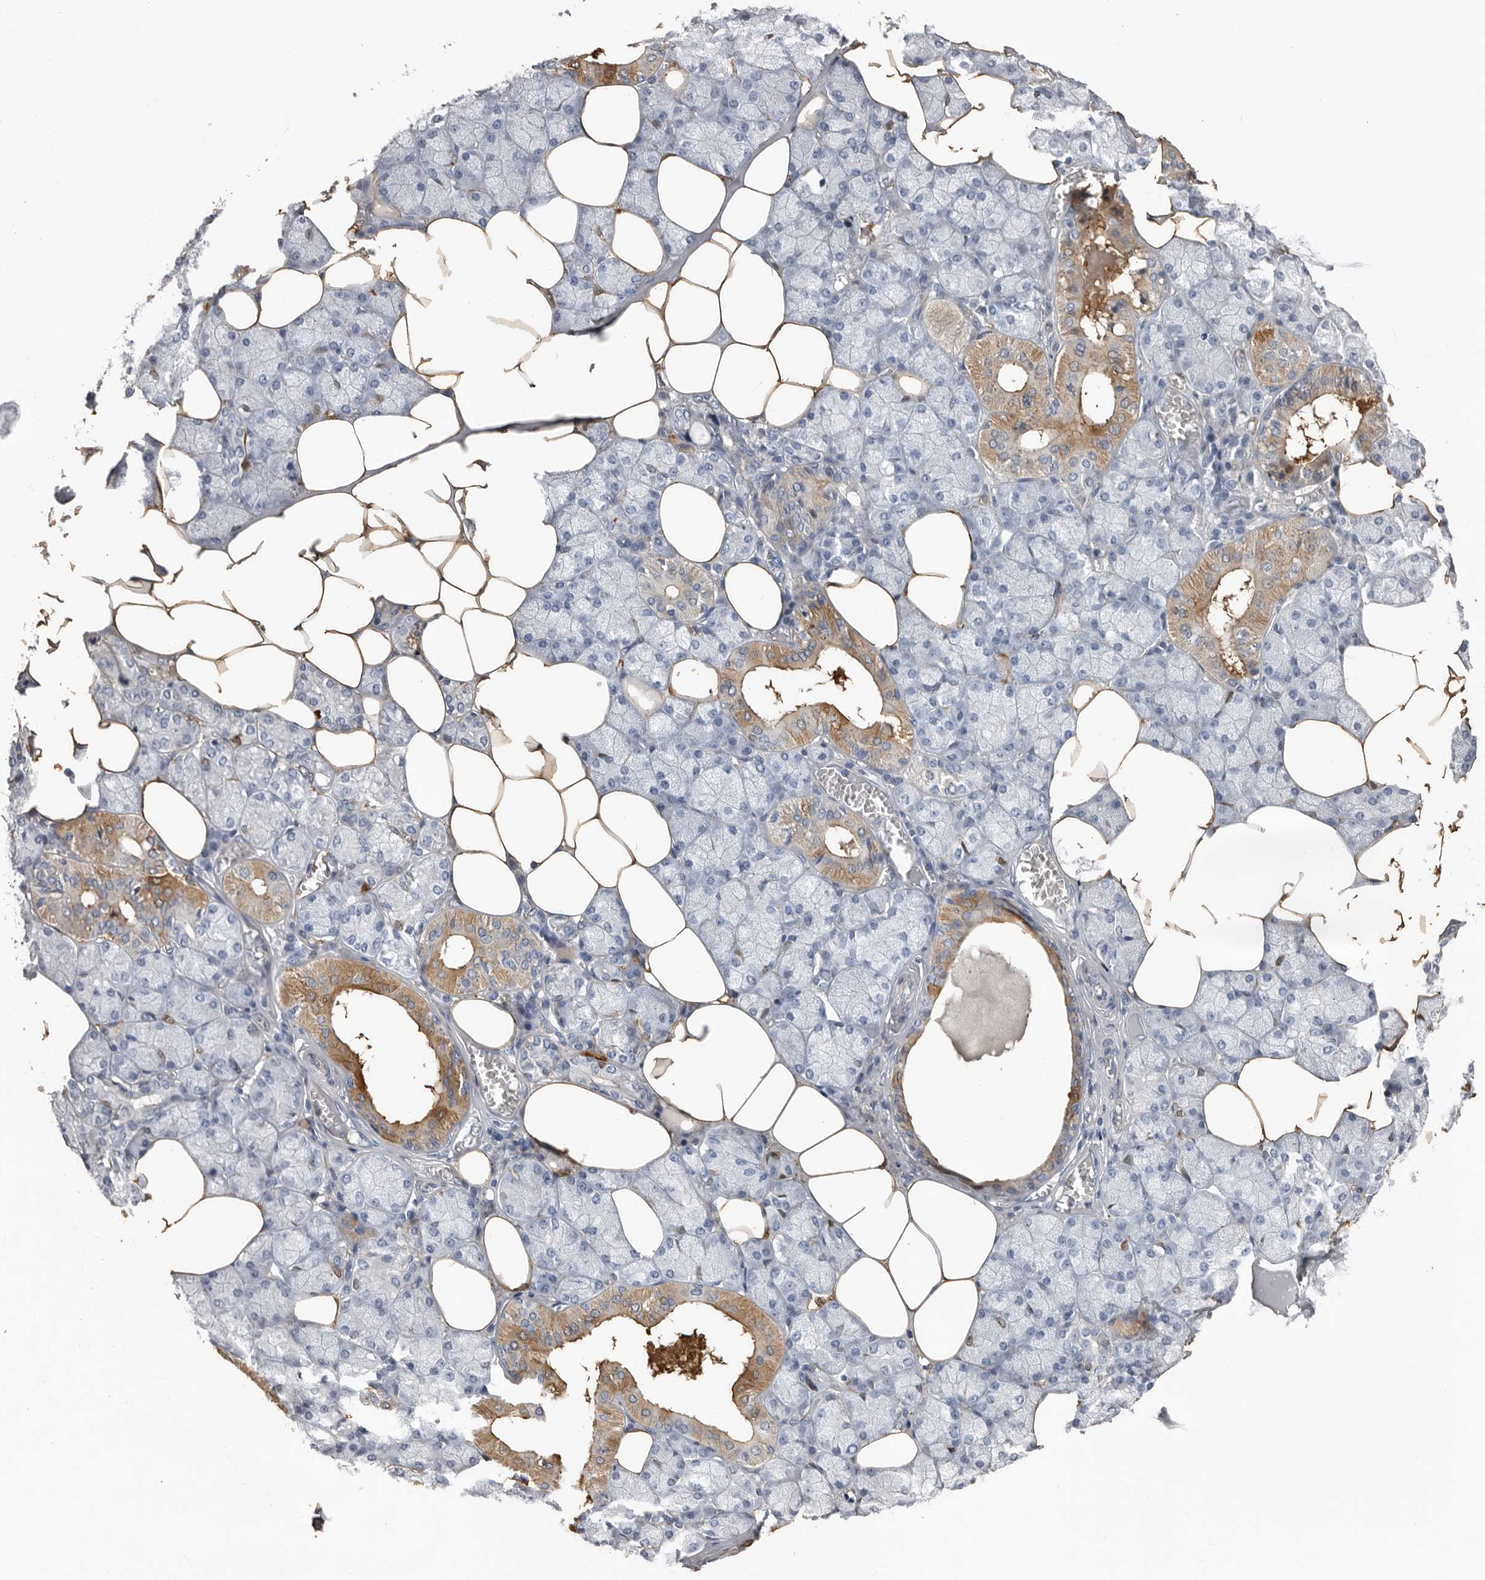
{"staining": {"intensity": "weak", "quantity": "<25%", "location": "cytoplasmic/membranous"}, "tissue": "salivary gland", "cell_type": "Glandular cells", "image_type": "normal", "snomed": [{"axis": "morphology", "description": "Normal tissue, NOS"}, {"axis": "topography", "description": "Salivary gland"}], "caption": "IHC of unremarkable human salivary gland exhibits no staining in glandular cells.", "gene": "FABP7", "patient": {"sex": "male", "age": 62}}